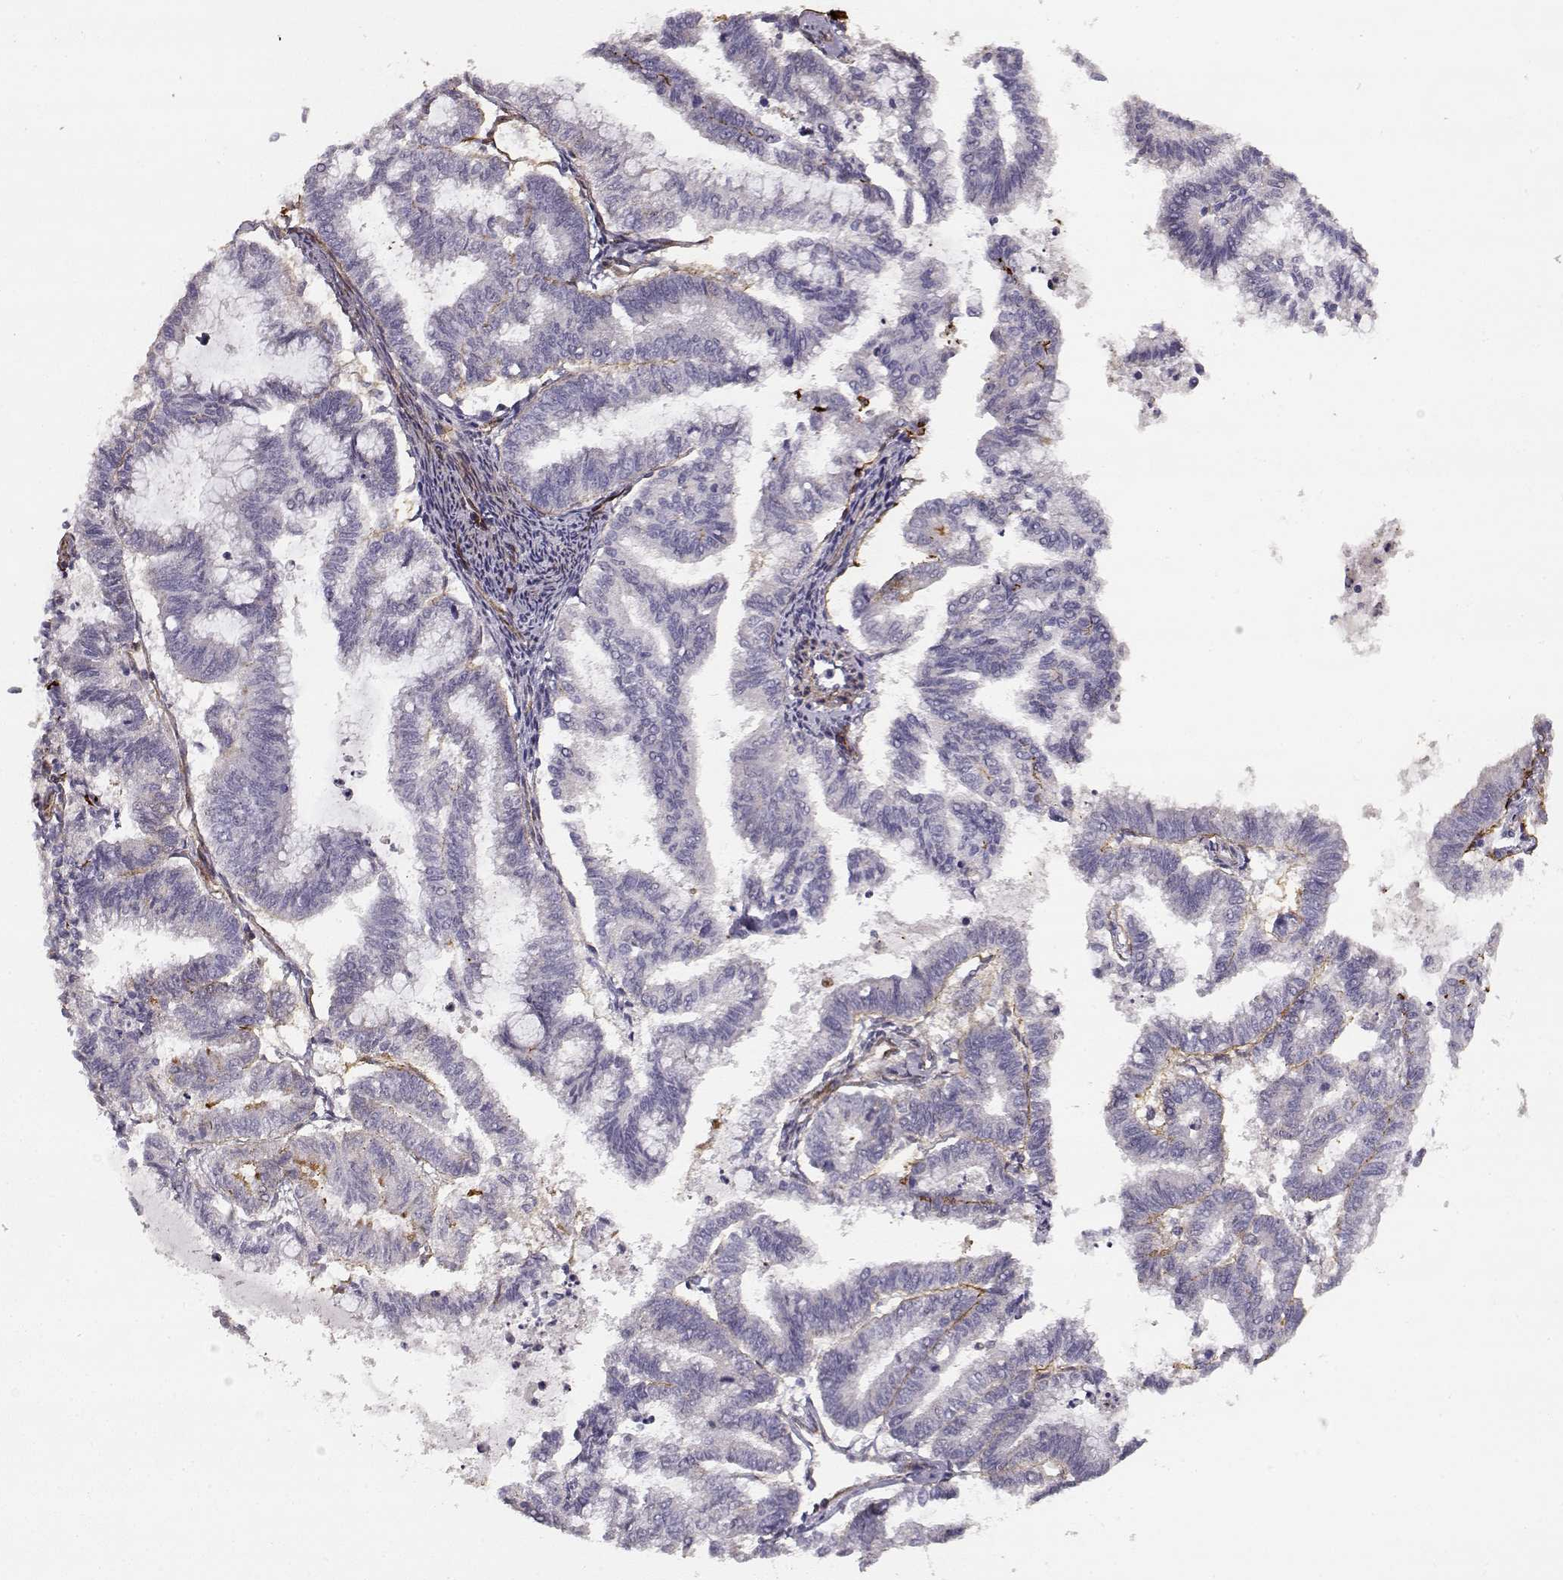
{"staining": {"intensity": "negative", "quantity": "none", "location": "none"}, "tissue": "endometrial cancer", "cell_type": "Tumor cells", "image_type": "cancer", "snomed": [{"axis": "morphology", "description": "Adenocarcinoma, NOS"}, {"axis": "topography", "description": "Endometrium"}], "caption": "Image shows no protein expression in tumor cells of endometrial cancer (adenocarcinoma) tissue.", "gene": "LAMC1", "patient": {"sex": "female", "age": 79}}